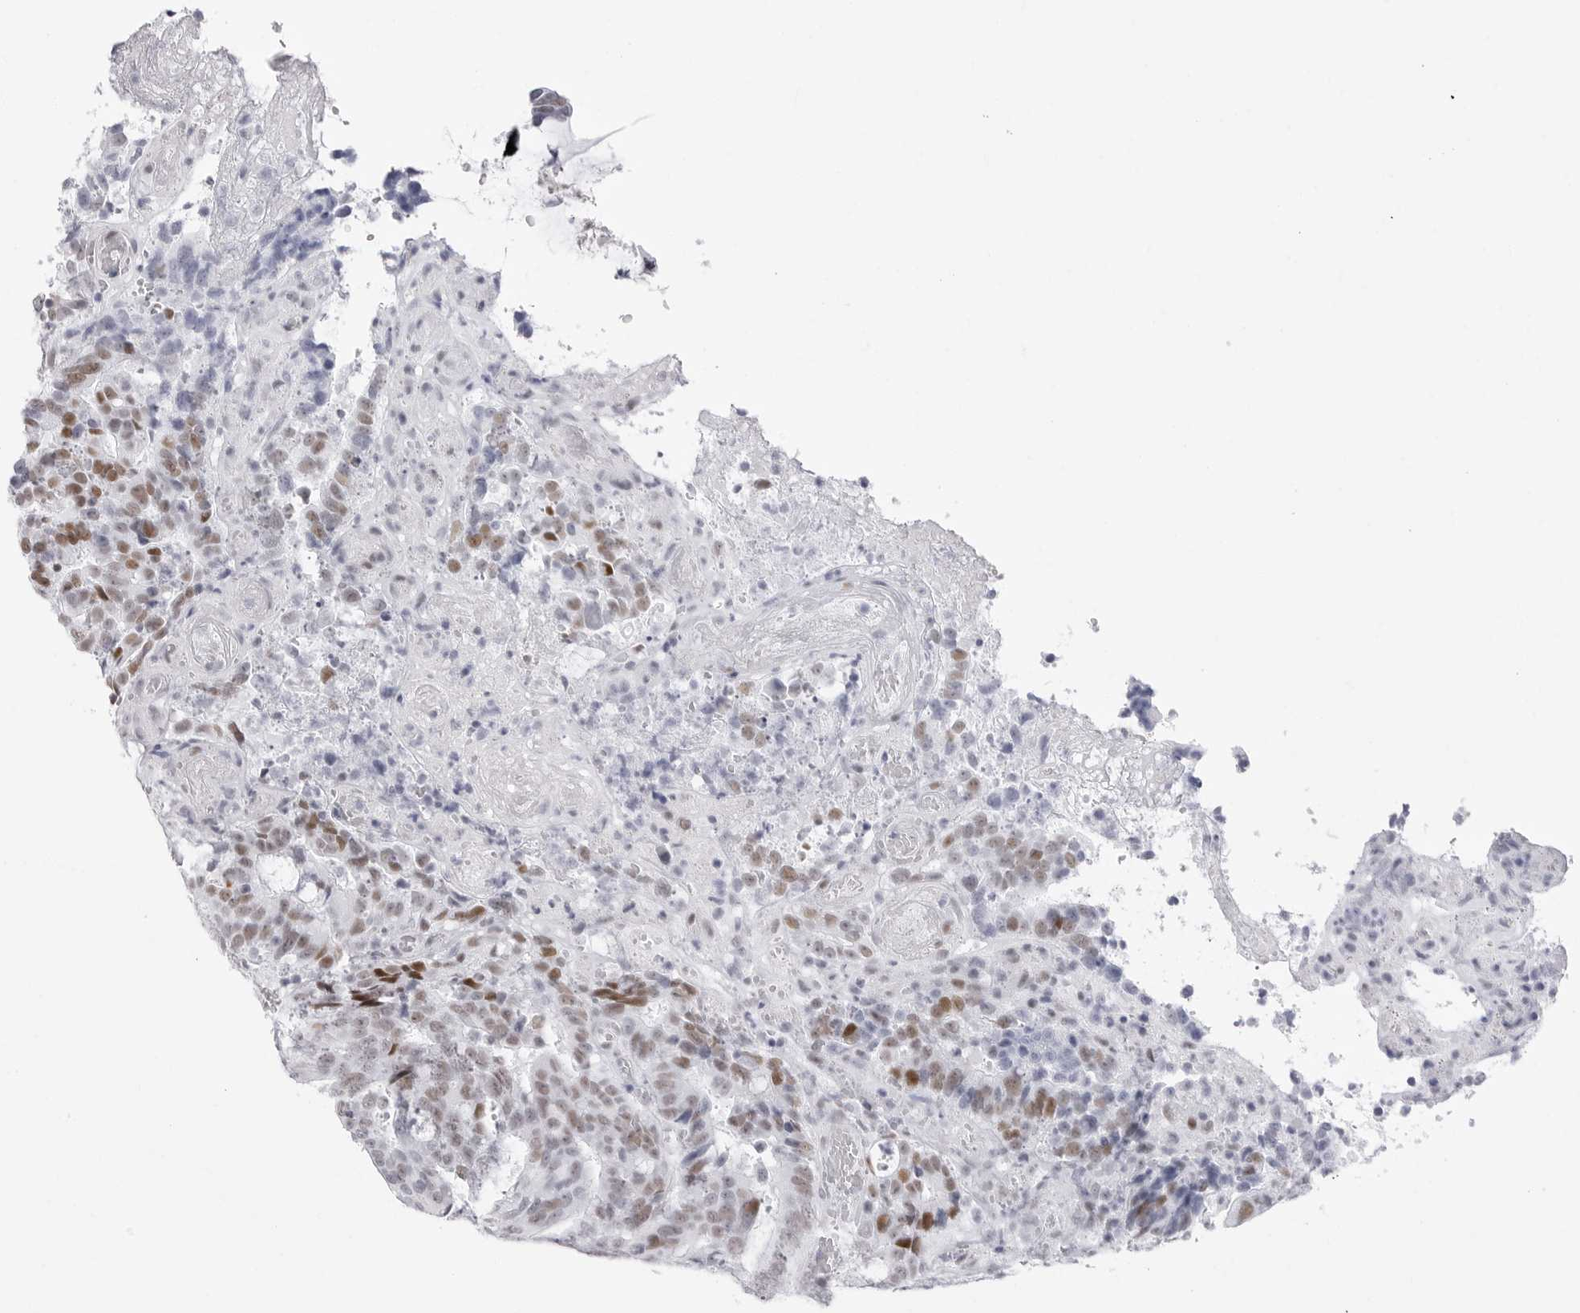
{"staining": {"intensity": "moderate", "quantity": ">75%", "location": "nuclear"}, "tissue": "colorectal cancer", "cell_type": "Tumor cells", "image_type": "cancer", "snomed": [{"axis": "morphology", "description": "Adenocarcinoma, NOS"}, {"axis": "topography", "description": "Colon"}], "caption": "Colorectal cancer (adenocarcinoma) was stained to show a protein in brown. There is medium levels of moderate nuclear positivity in approximately >75% of tumor cells.", "gene": "NASP", "patient": {"sex": "male", "age": 83}}